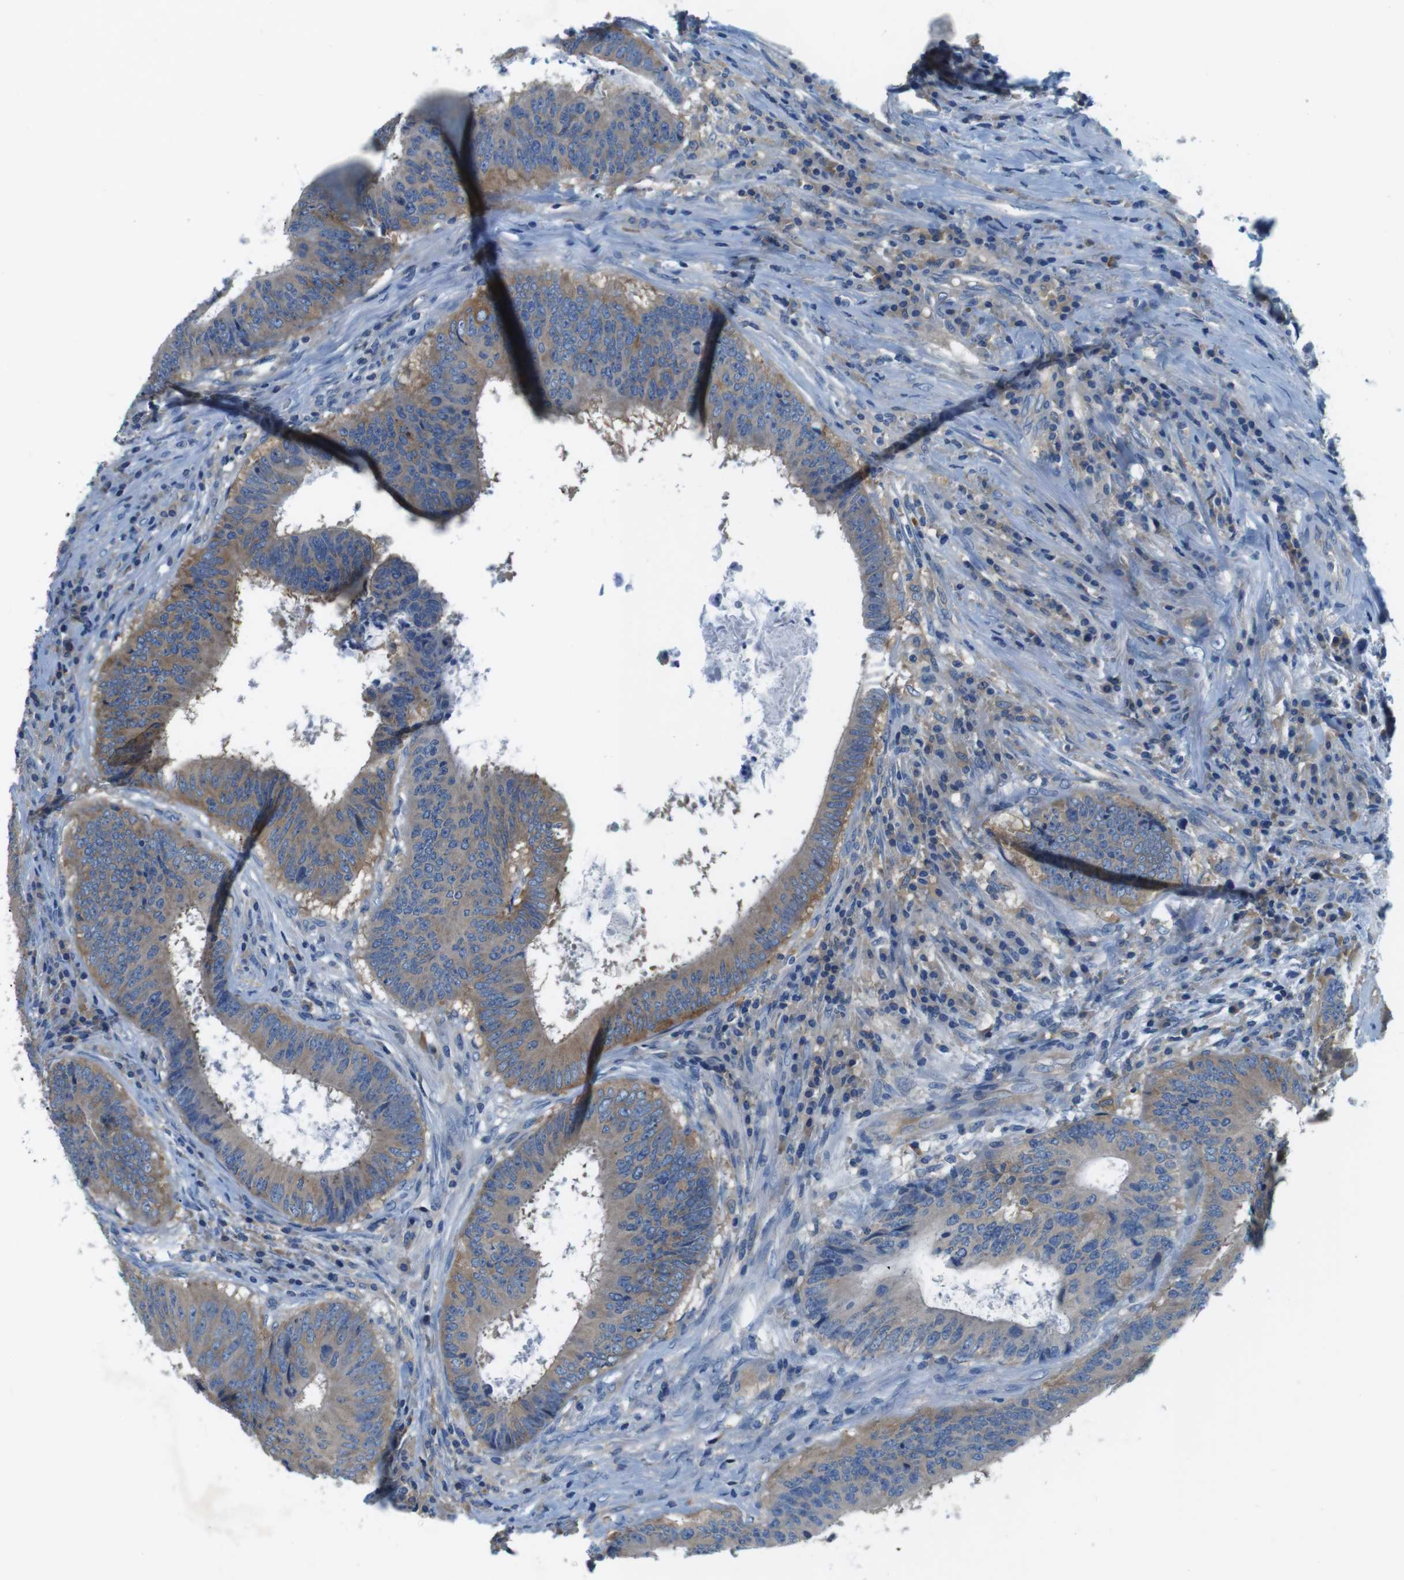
{"staining": {"intensity": "weak", "quantity": ">75%", "location": "cytoplasmic/membranous"}, "tissue": "colorectal cancer", "cell_type": "Tumor cells", "image_type": "cancer", "snomed": [{"axis": "morphology", "description": "Adenocarcinoma, NOS"}, {"axis": "topography", "description": "Rectum"}], "caption": "Protein expression analysis of human colorectal adenocarcinoma reveals weak cytoplasmic/membranous positivity in approximately >75% of tumor cells.", "gene": "DENND4C", "patient": {"sex": "male", "age": 72}}